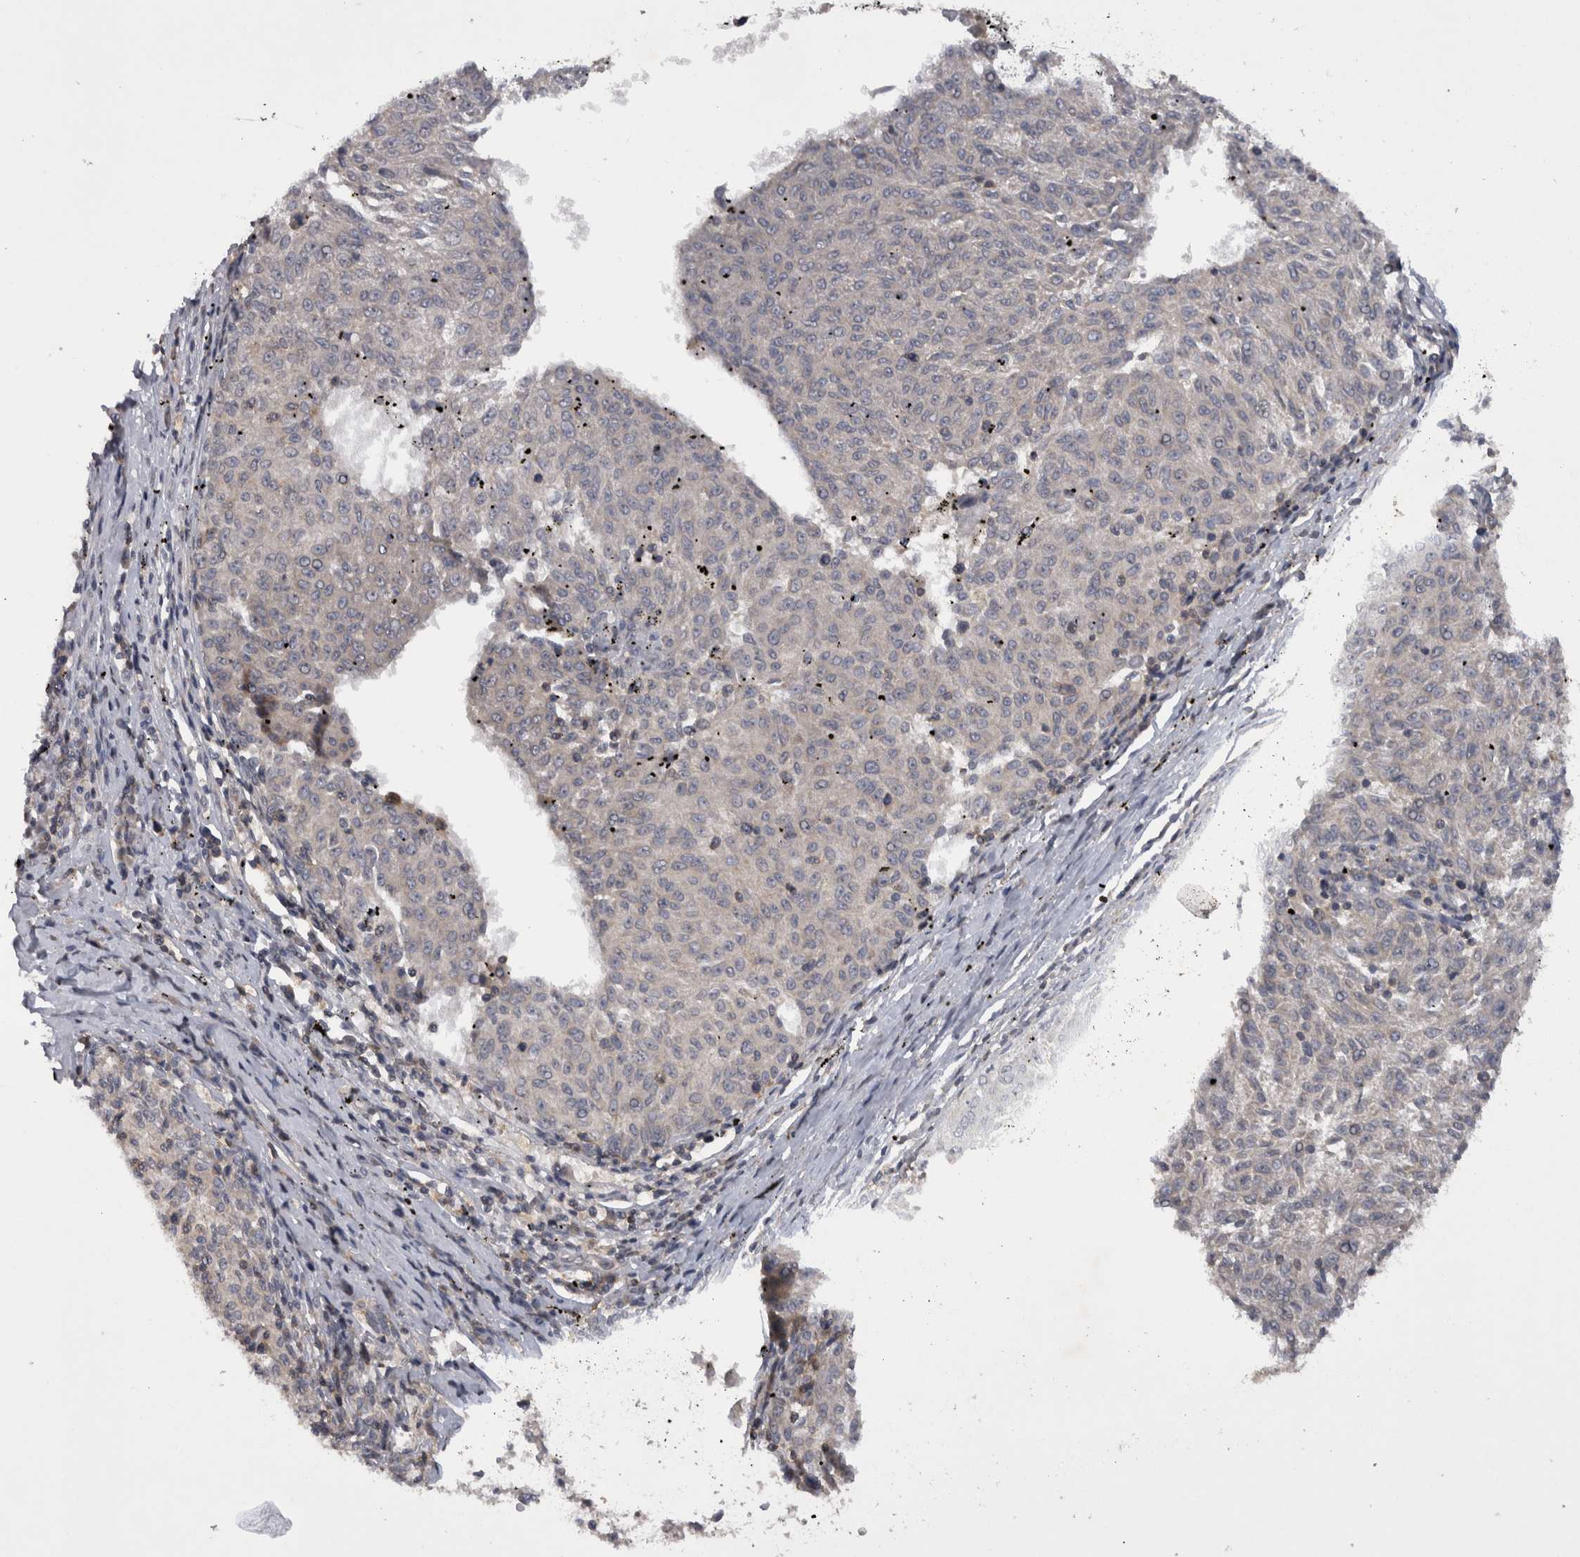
{"staining": {"intensity": "negative", "quantity": "none", "location": "none"}, "tissue": "melanoma", "cell_type": "Tumor cells", "image_type": "cancer", "snomed": [{"axis": "morphology", "description": "Malignant melanoma, NOS"}, {"axis": "topography", "description": "Skin"}], "caption": "High magnification brightfield microscopy of melanoma stained with DAB (3,3'-diaminobenzidine) (brown) and counterstained with hematoxylin (blue): tumor cells show no significant expression.", "gene": "NFATC2", "patient": {"sex": "female", "age": 72}}